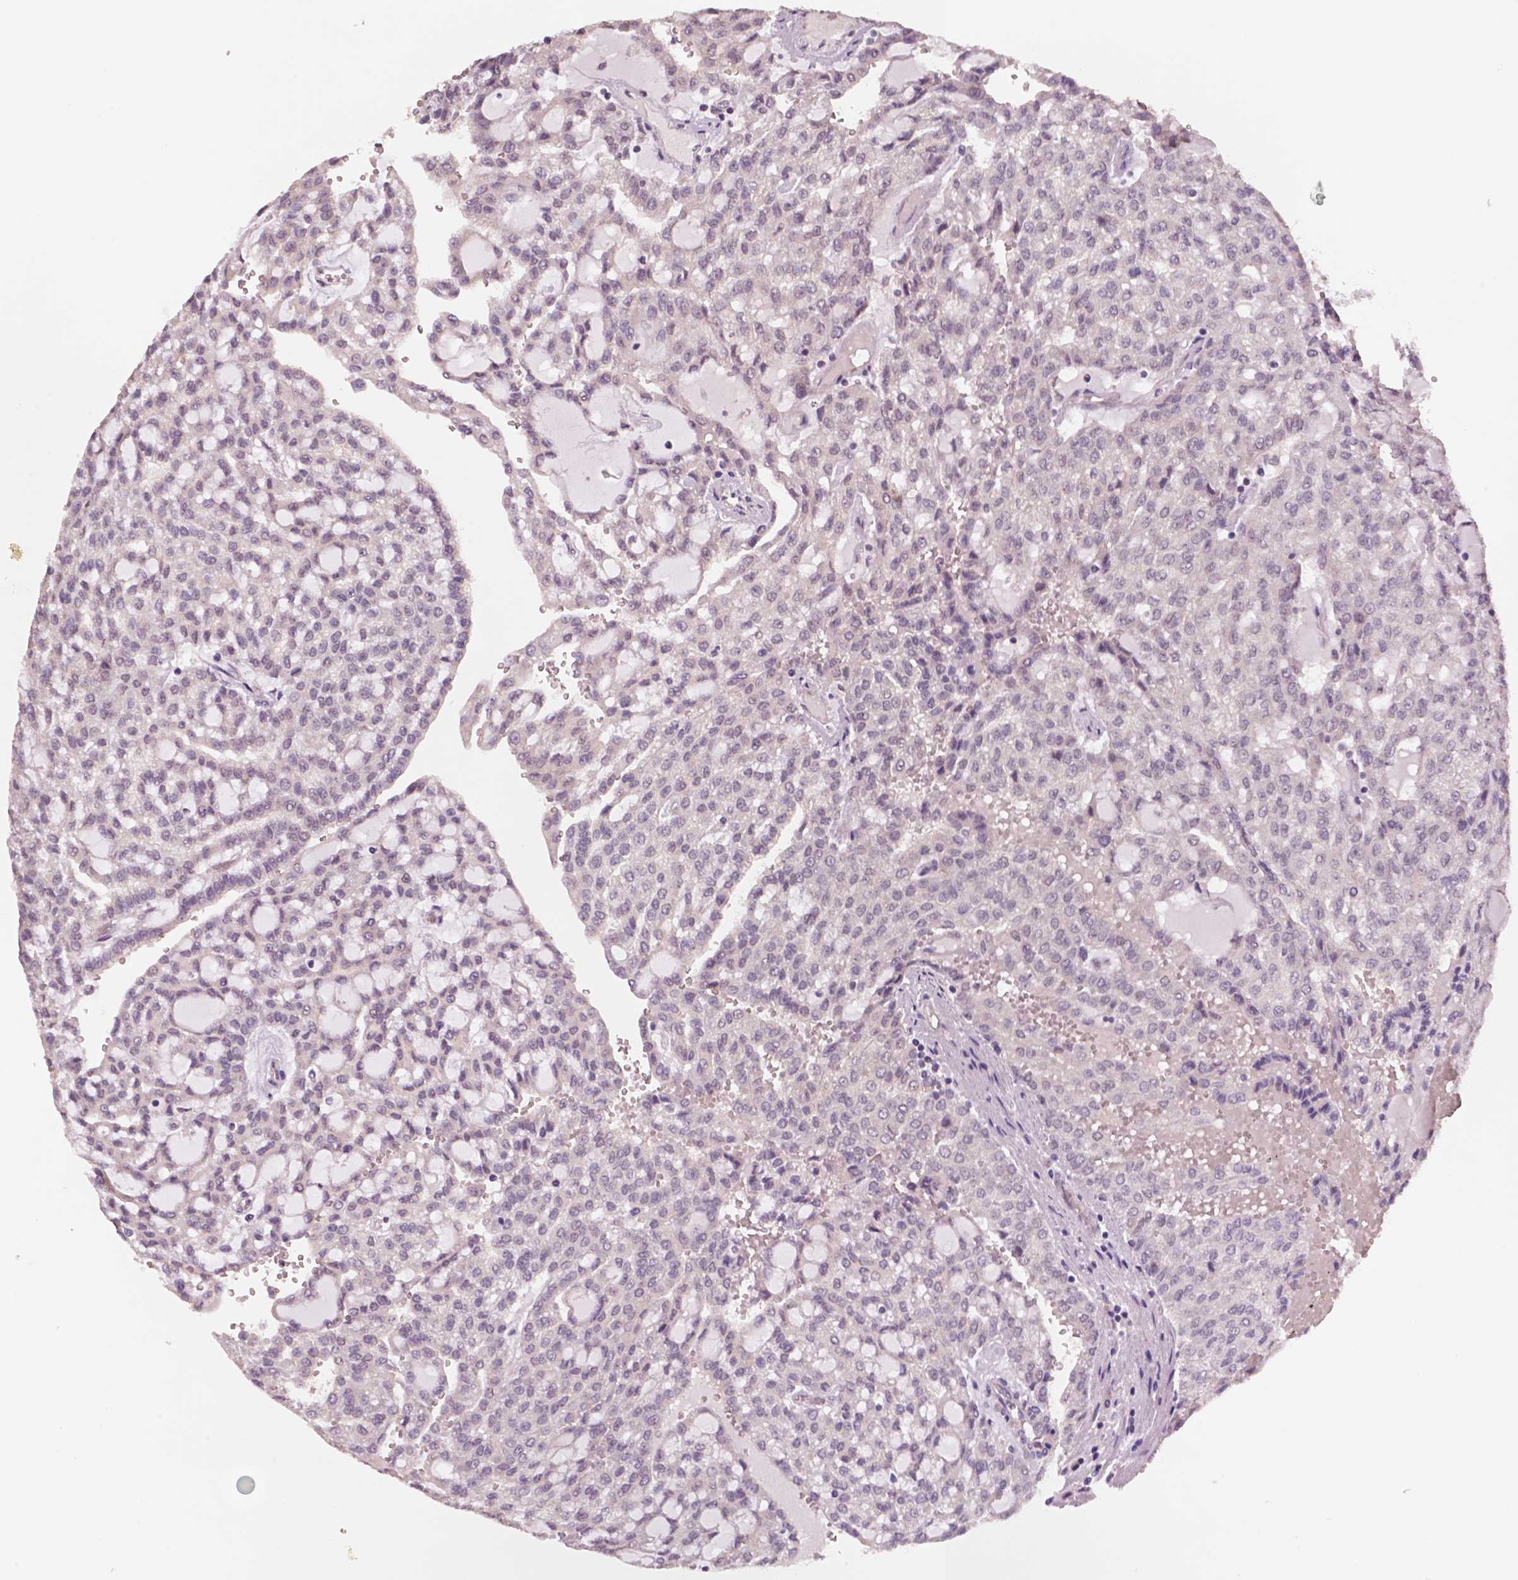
{"staining": {"intensity": "negative", "quantity": "none", "location": "none"}, "tissue": "renal cancer", "cell_type": "Tumor cells", "image_type": "cancer", "snomed": [{"axis": "morphology", "description": "Adenocarcinoma, NOS"}, {"axis": "topography", "description": "Kidney"}], "caption": "Tumor cells are negative for protein expression in human renal cancer (adenocarcinoma). (DAB (3,3'-diaminobenzidine) immunohistochemistry, high magnification).", "gene": "STAT3", "patient": {"sex": "male", "age": 63}}